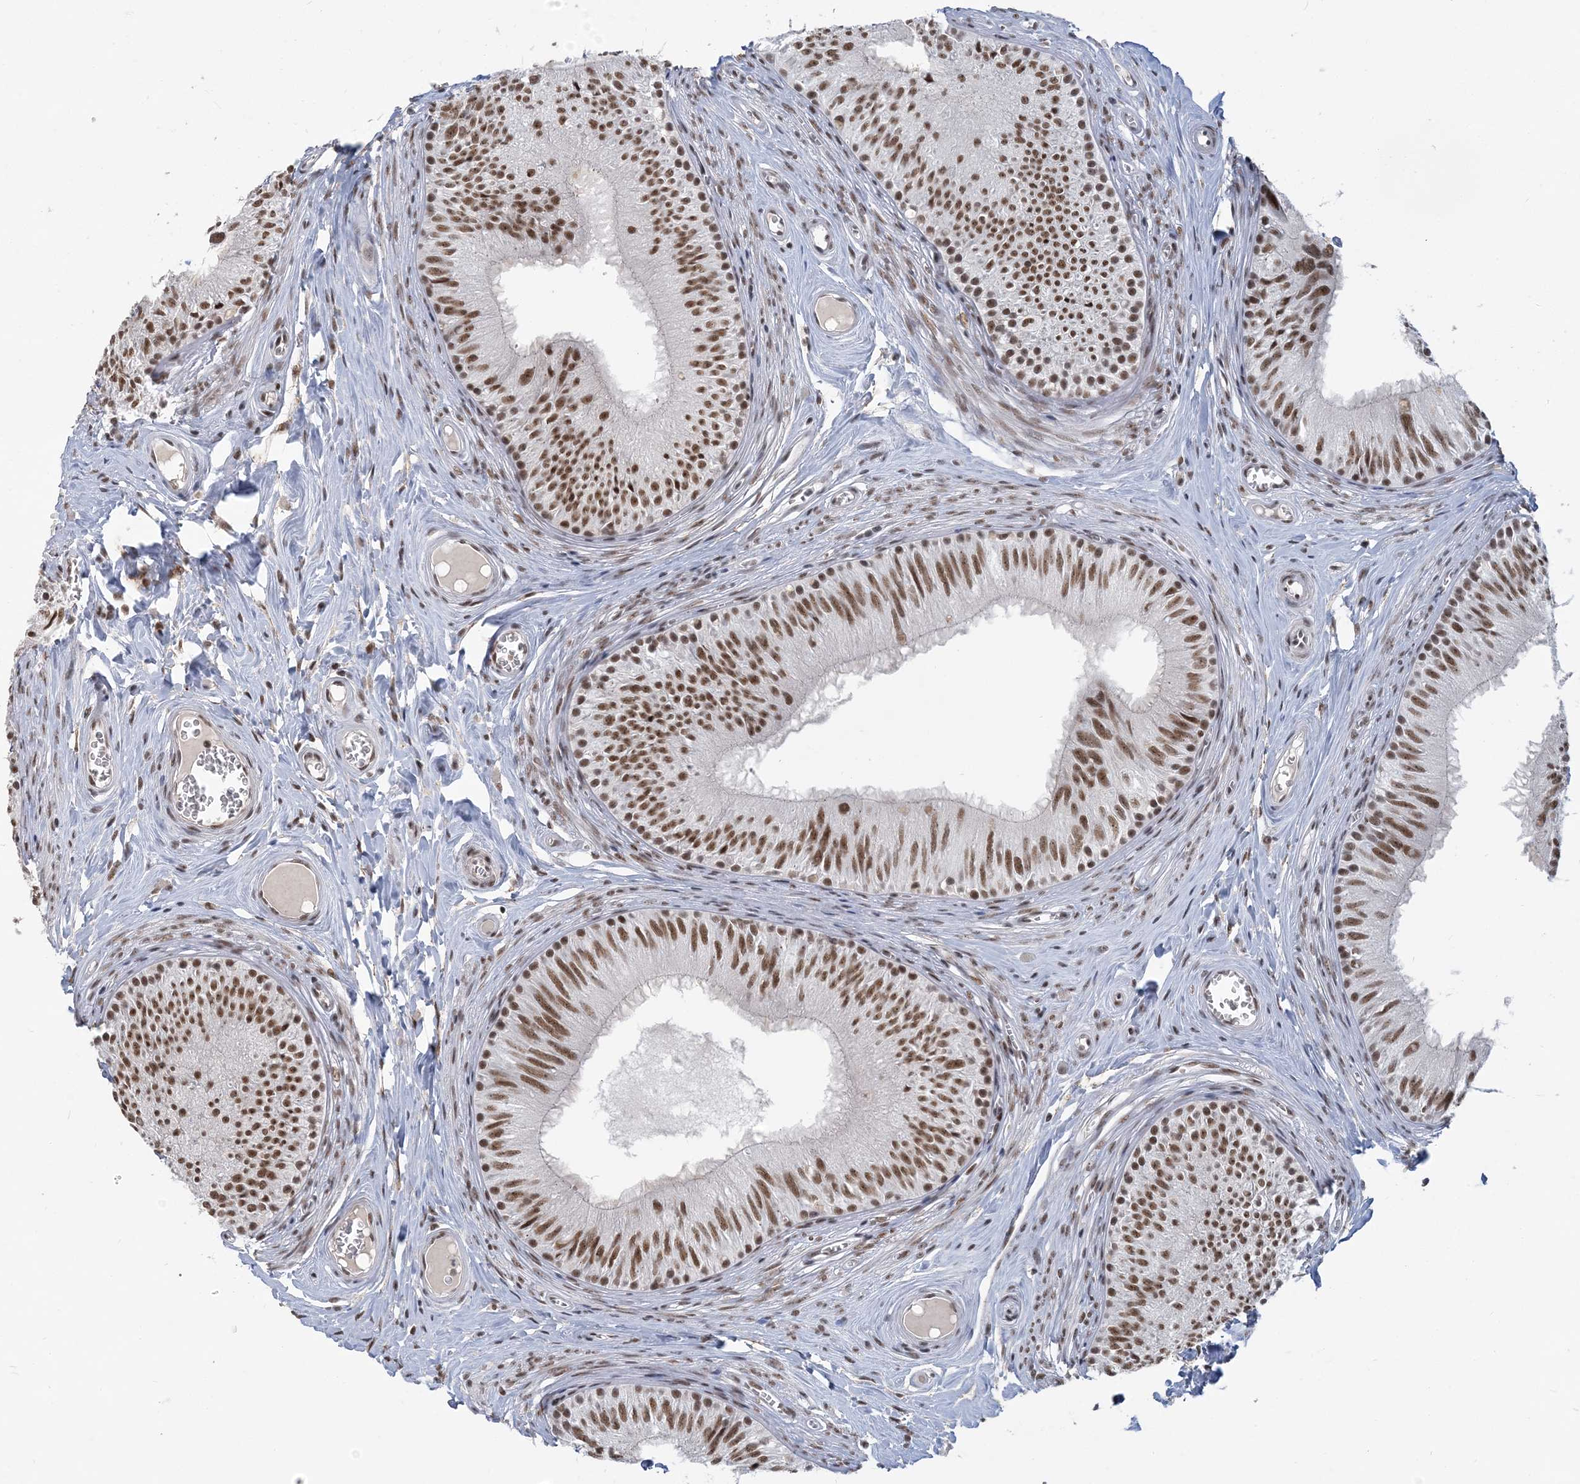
{"staining": {"intensity": "strong", "quantity": ">75%", "location": "nuclear"}, "tissue": "epididymis", "cell_type": "Glandular cells", "image_type": "normal", "snomed": [{"axis": "morphology", "description": "Normal tissue, NOS"}, {"axis": "topography", "description": "Epididymis"}], "caption": "Immunohistochemical staining of normal human epididymis shows >75% levels of strong nuclear protein positivity in approximately >75% of glandular cells.", "gene": "PLRG1", "patient": {"sex": "male", "age": 46}}